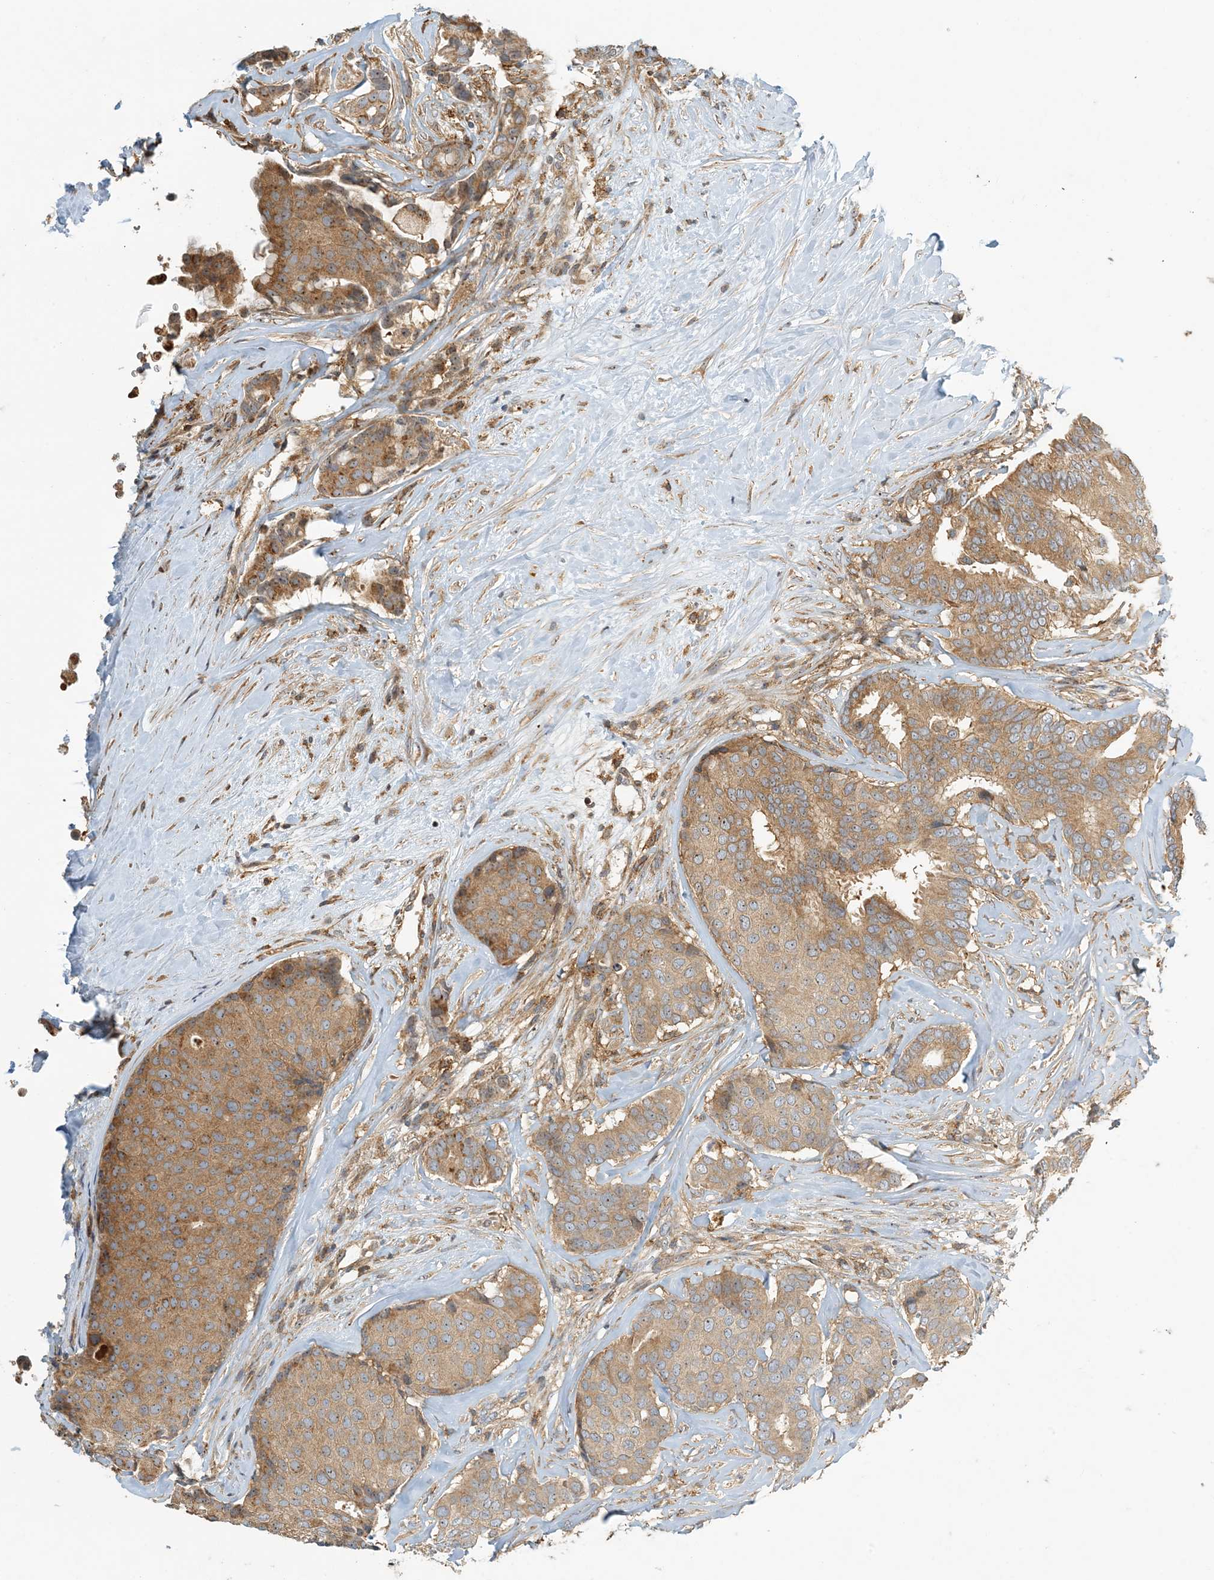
{"staining": {"intensity": "moderate", "quantity": ">75%", "location": "cytoplasmic/membranous"}, "tissue": "breast cancer", "cell_type": "Tumor cells", "image_type": "cancer", "snomed": [{"axis": "morphology", "description": "Duct carcinoma"}, {"axis": "topography", "description": "Breast"}], "caption": "A high-resolution image shows IHC staining of breast cancer, which displays moderate cytoplasmic/membranous expression in about >75% of tumor cells.", "gene": "COLEC11", "patient": {"sex": "female", "age": 75}}